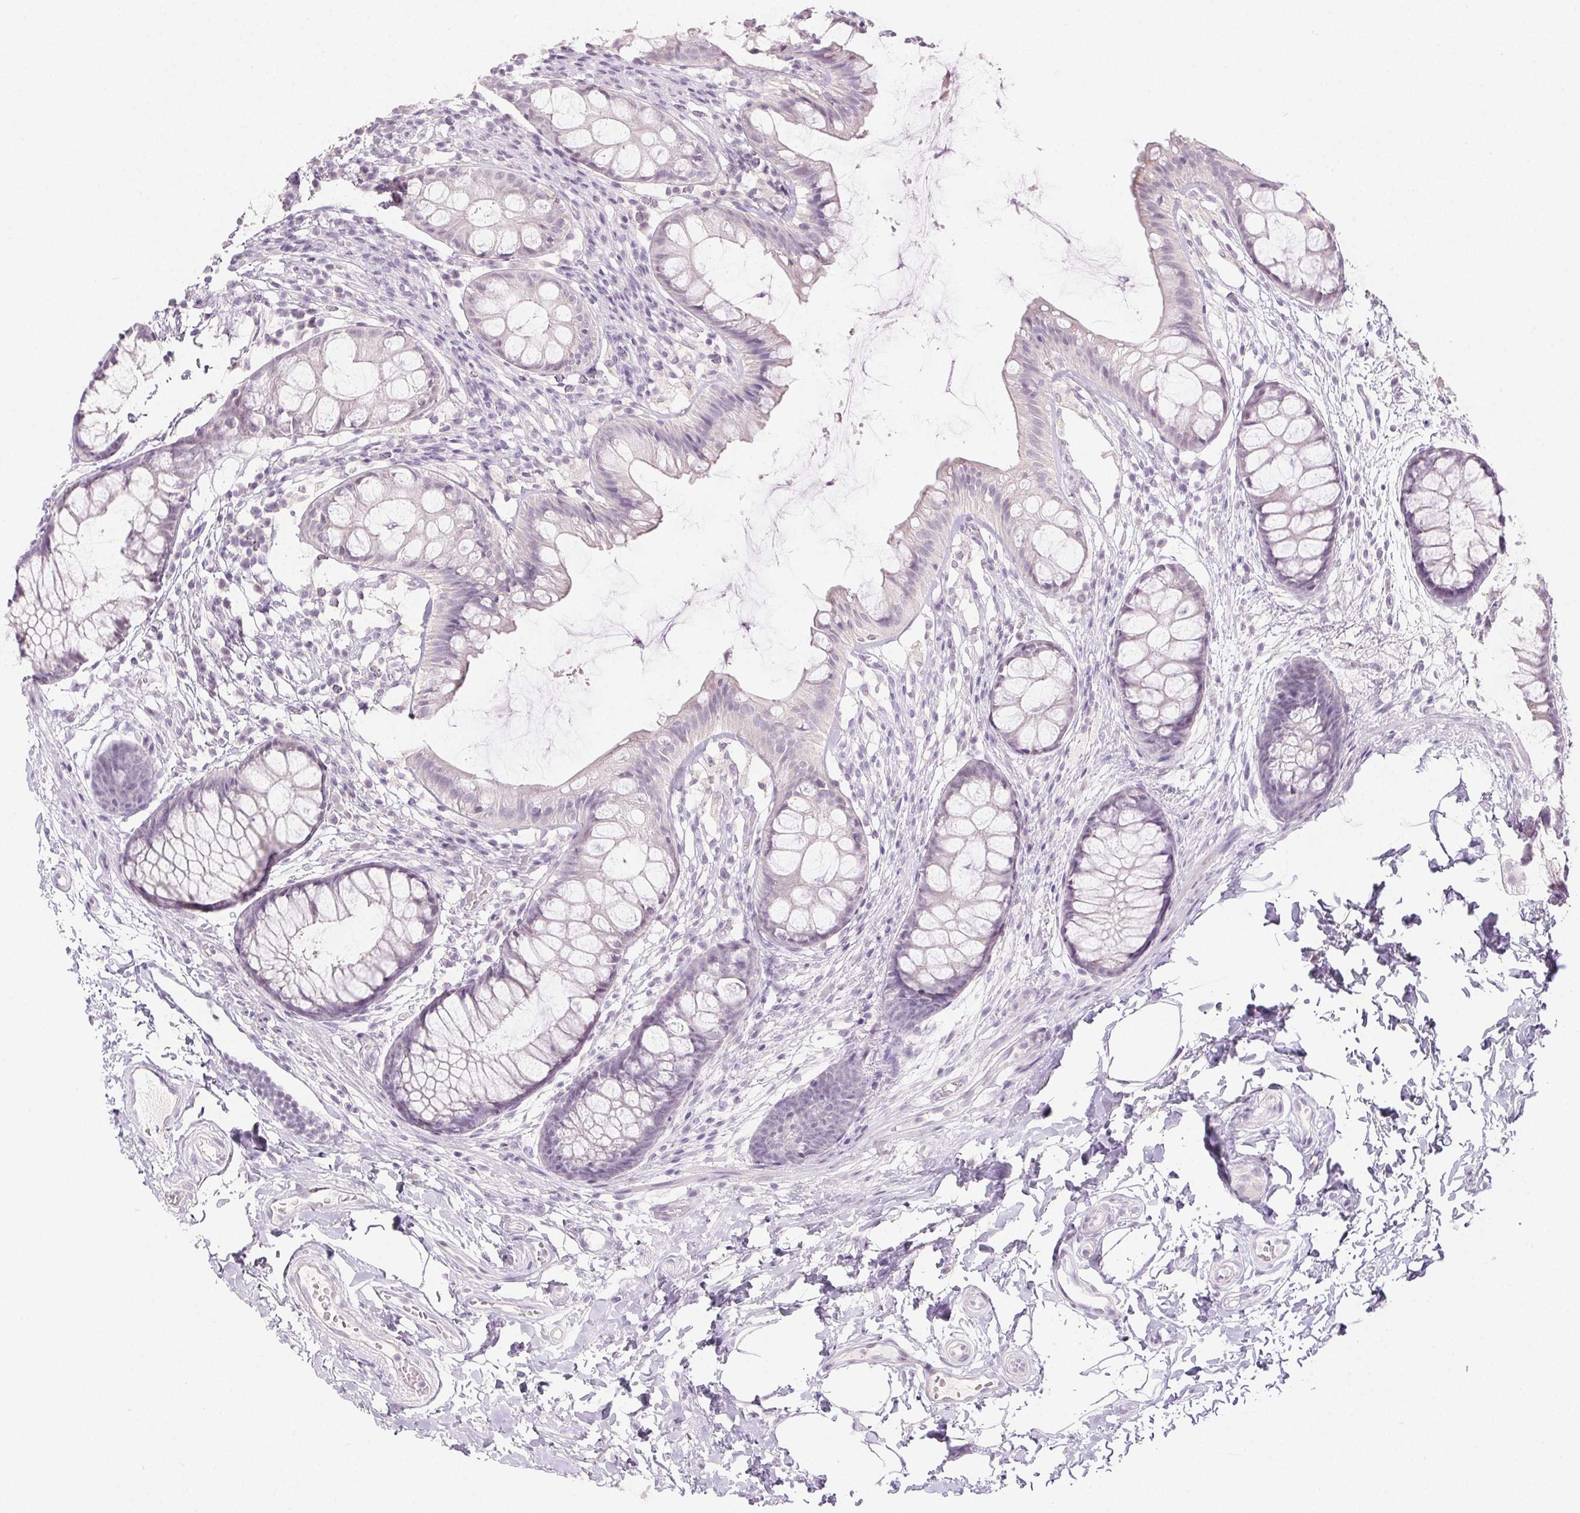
{"staining": {"intensity": "weak", "quantity": "<25%", "location": "cytoplasmic/membranous"}, "tissue": "rectum", "cell_type": "Glandular cells", "image_type": "normal", "snomed": [{"axis": "morphology", "description": "Normal tissue, NOS"}, {"axis": "topography", "description": "Rectum"}], "caption": "High power microscopy image of an immunohistochemistry (IHC) photomicrograph of unremarkable rectum, revealing no significant positivity in glandular cells.", "gene": "PI3", "patient": {"sex": "female", "age": 62}}